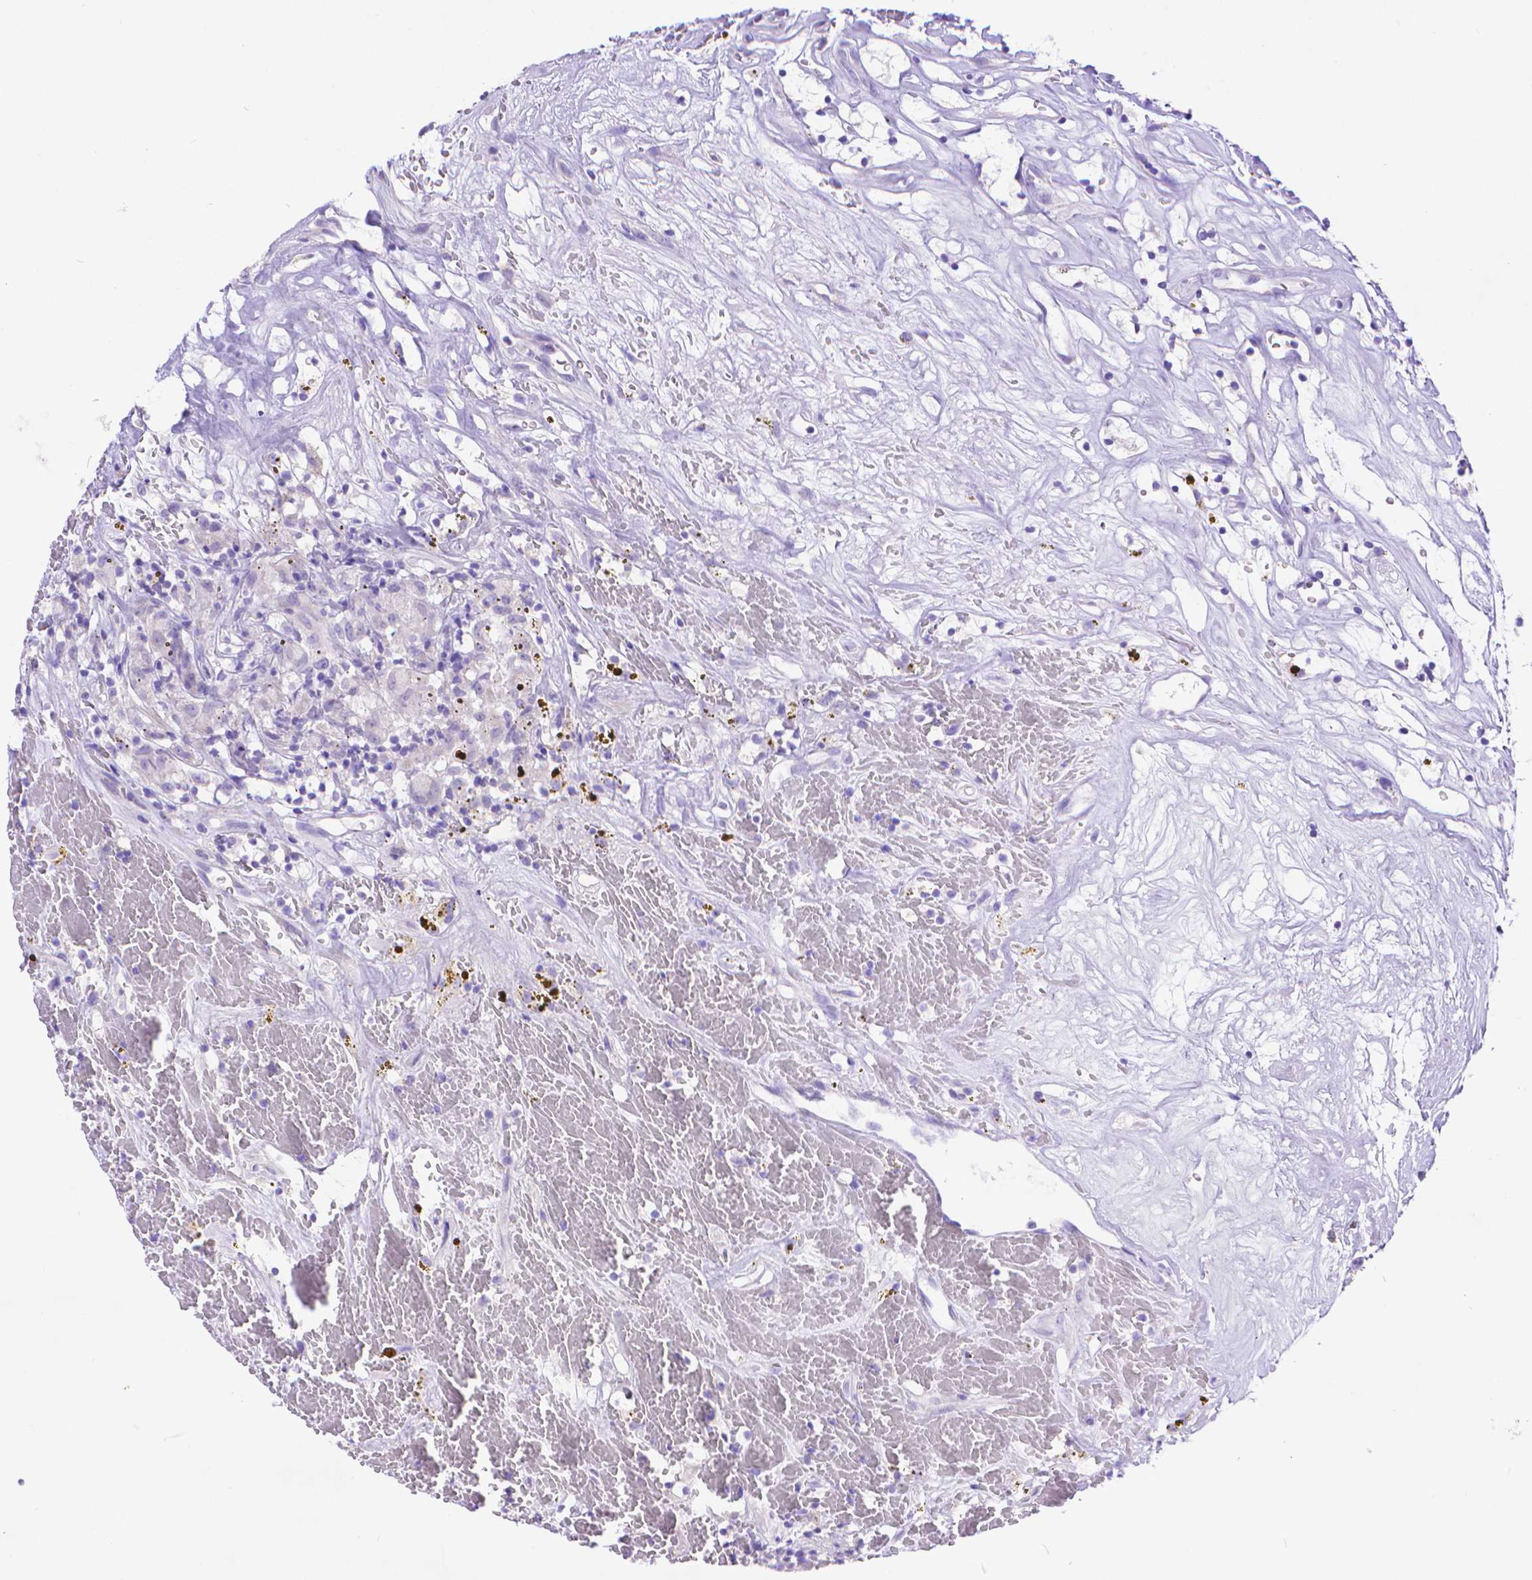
{"staining": {"intensity": "negative", "quantity": "none", "location": "none"}, "tissue": "renal cancer", "cell_type": "Tumor cells", "image_type": "cancer", "snomed": [{"axis": "morphology", "description": "Adenocarcinoma, NOS"}, {"axis": "topography", "description": "Kidney"}], "caption": "High power microscopy photomicrograph of an immunohistochemistry (IHC) photomicrograph of adenocarcinoma (renal), revealing no significant staining in tumor cells.", "gene": "DHRS2", "patient": {"sex": "female", "age": 64}}